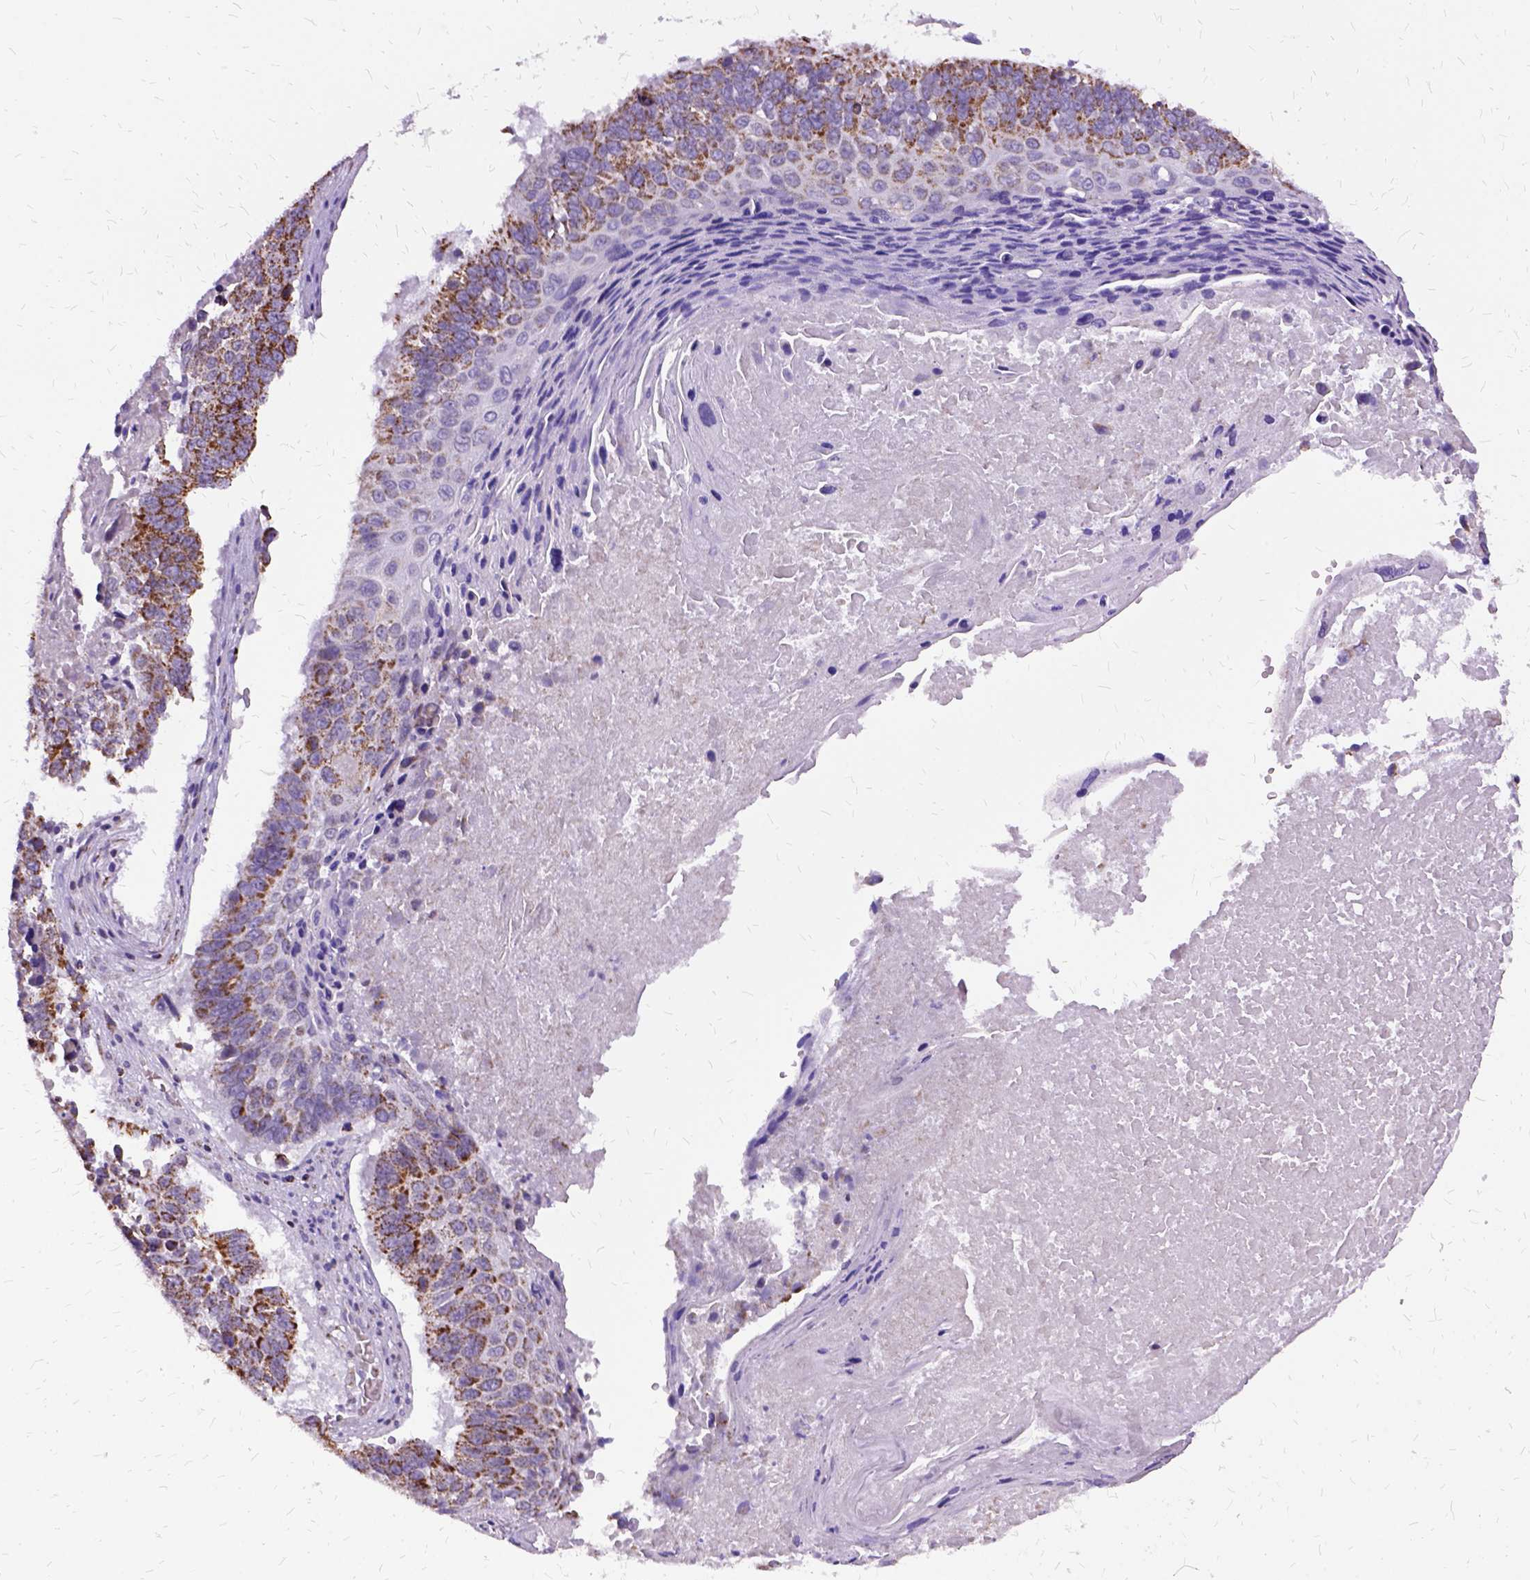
{"staining": {"intensity": "moderate", "quantity": "25%-75%", "location": "cytoplasmic/membranous"}, "tissue": "lung cancer", "cell_type": "Tumor cells", "image_type": "cancer", "snomed": [{"axis": "morphology", "description": "Squamous cell carcinoma, NOS"}, {"axis": "topography", "description": "Lung"}], "caption": "Lung cancer tissue shows moderate cytoplasmic/membranous positivity in about 25%-75% of tumor cells, visualized by immunohistochemistry. The staining was performed using DAB (3,3'-diaminobenzidine), with brown indicating positive protein expression. Nuclei are stained blue with hematoxylin.", "gene": "OXCT1", "patient": {"sex": "male", "age": 73}}